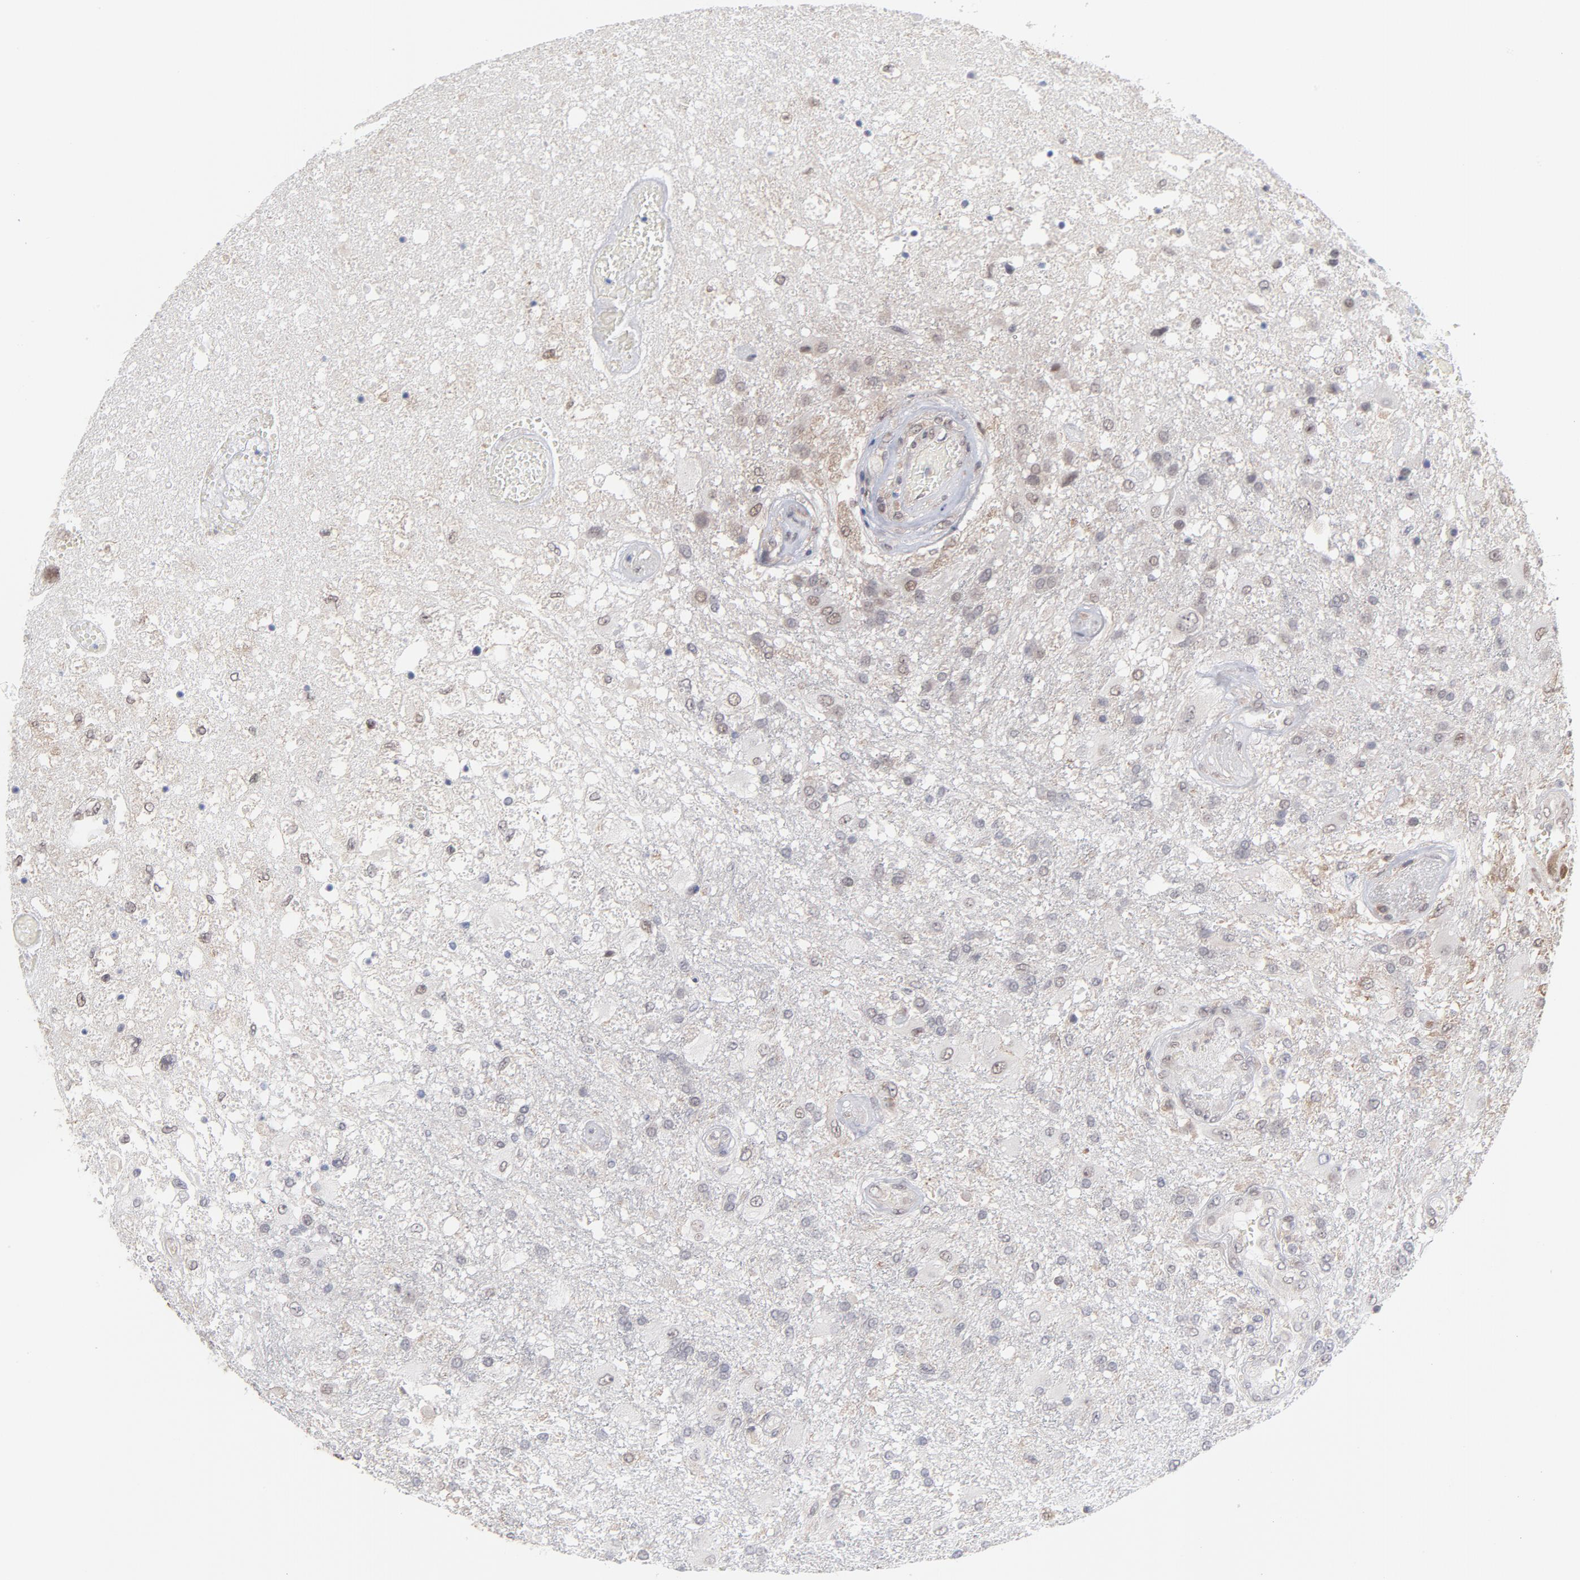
{"staining": {"intensity": "negative", "quantity": "none", "location": "none"}, "tissue": "glioma", "cell_type": "Tumor cells", "image_type": "cancer", "snomed": [{"axis": "morphology", "description": "Glioma, malignant, High grade"}, {"axis": "topography", "description": "Cerebral cortex"}], "caption": "Human glioma stained for a protein using immunohistochemistry (IHC) reveals no expression in tumor cells.", "gene": "OAS1", "patient": {"sex": "male", "age": 79}}